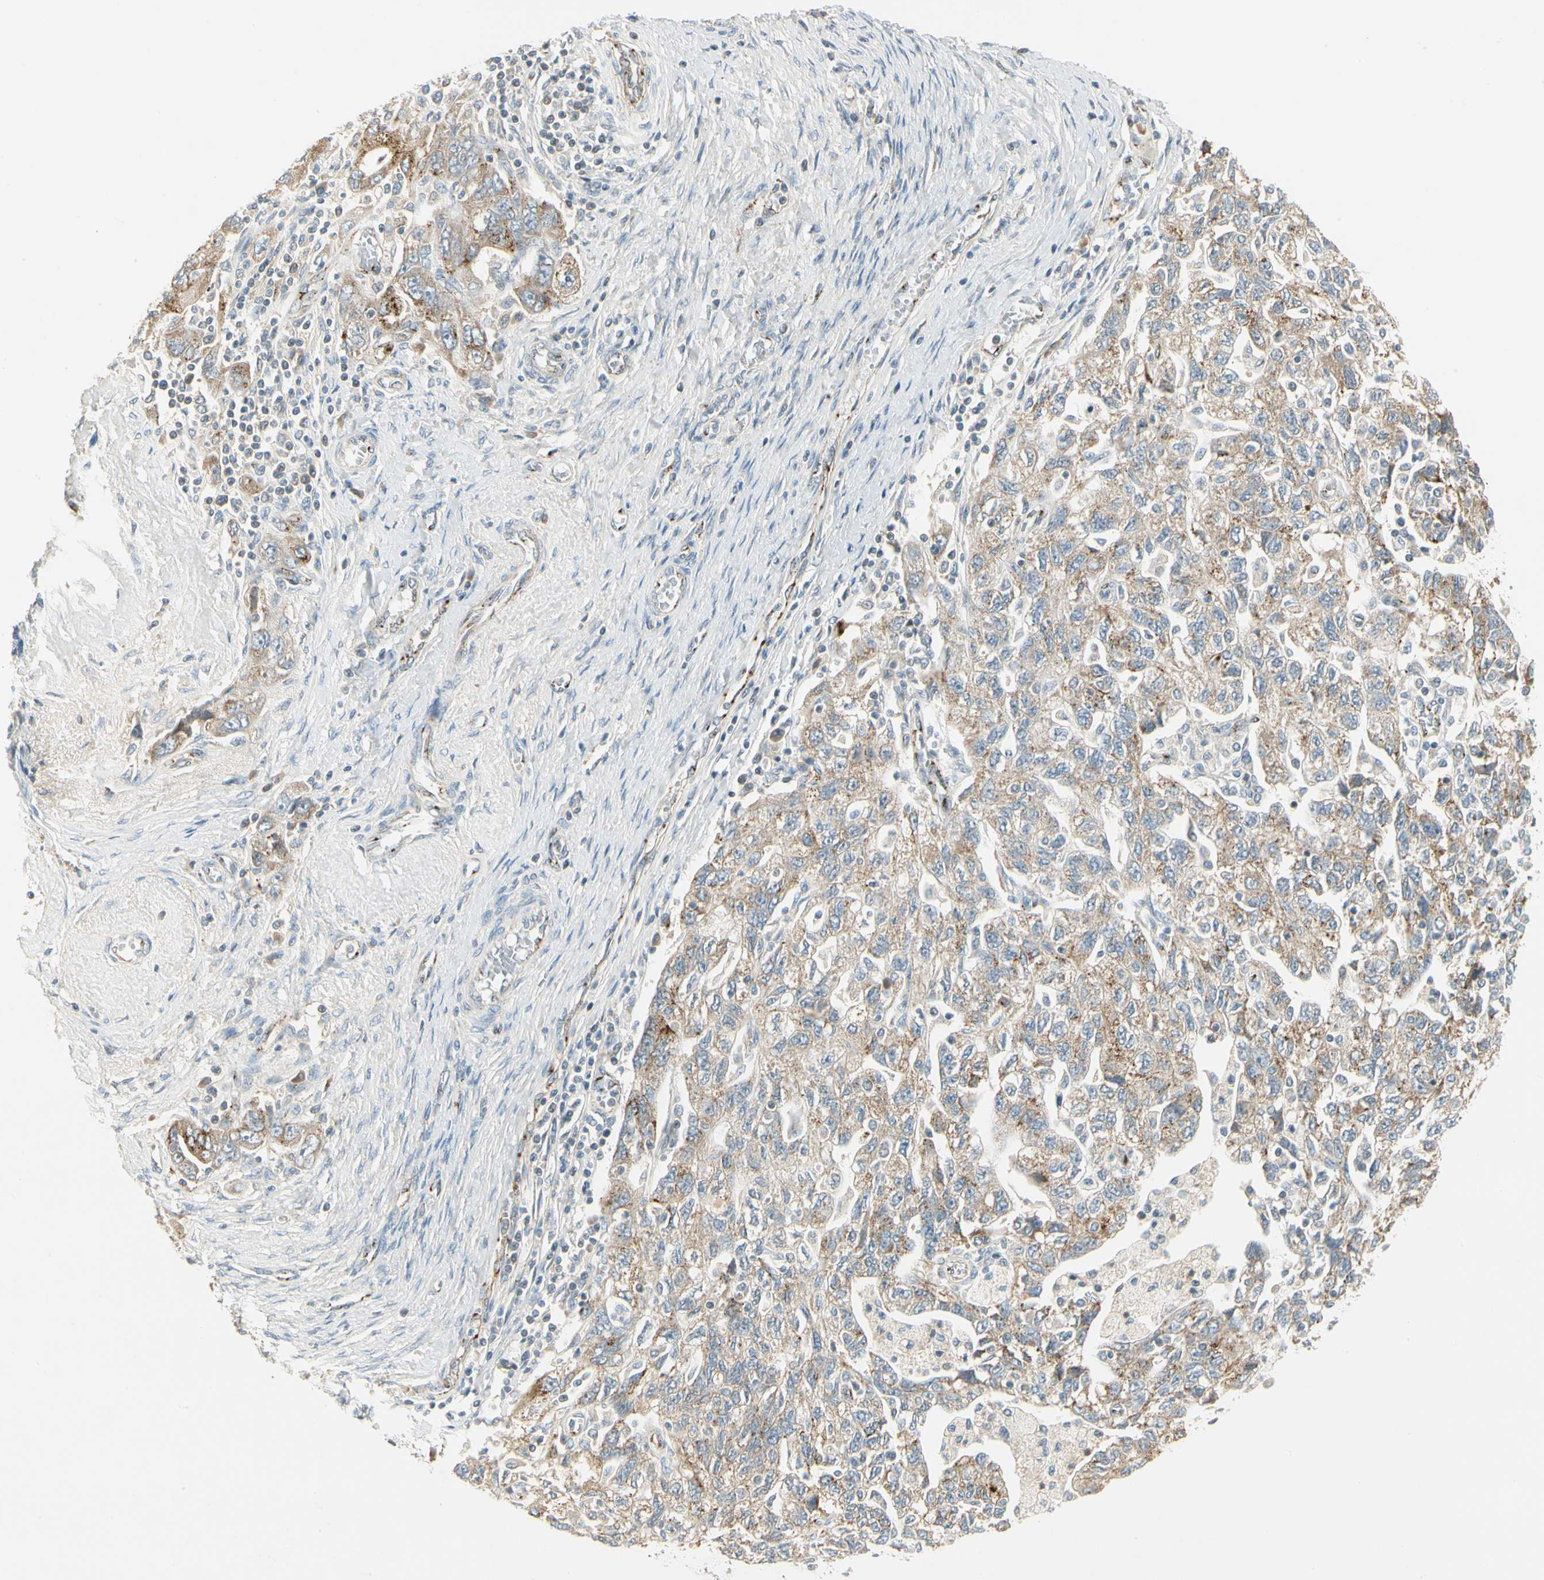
{"staining": {"intensity": "weak", "quantity": ">75%", "location": "cytoplasmic/membranous"}, "tissue": "ovarian cancer", "cell_type": "Tumor cells", "image_type": "cancer", "snomed": [{"axis": "morphology", "description": "Carcinoma, NOS"}, {"axis": "morphology", "description": "Cystadenocarcinoma, serous, NOS"}, {"axis": "topography", "description": "Ovary"}], "caption": "Weak cytoplasmic/membranous staining for a protein is seen in approximately >75% of tumor cells of ovarian cancer using IHC.", "gene": "MANSC1", "patient": {"sex": "female", "age": 69}}